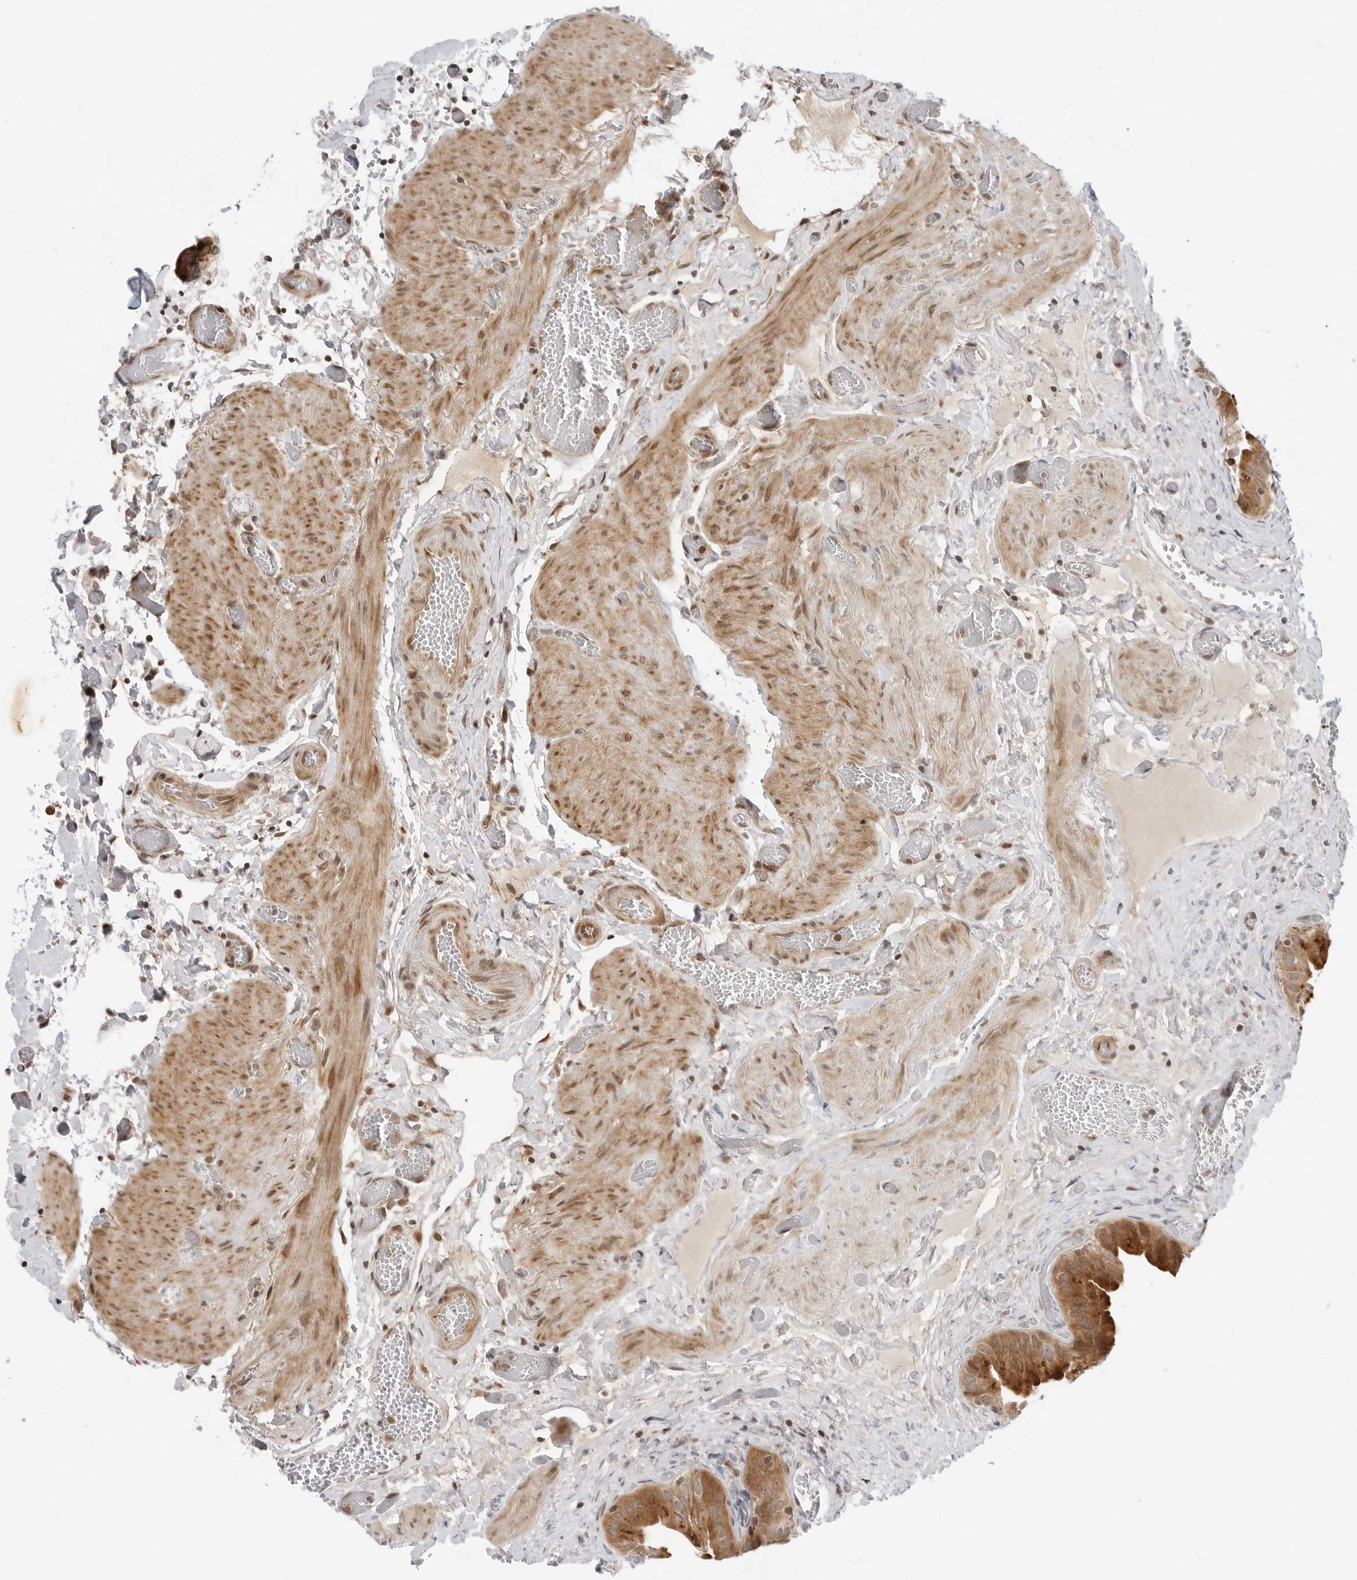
{"staining": {"intensity": "strong", "quantity": ">75%", "location": "cytoplasmic/membranous"}, "tissue": "gallbladder", "cell_type": "Glandular cells", "image_type": "normal", "snomed": [{"axis": "morphology", "description": "Normal tissue, NOS"}, {"axis": "topography", "description": "Gallbladder"}], "caption": "This image demonstrates unremarkable gallbladder stained with immunohistochemistry (IHC) to label a protein in brown. The cytoplasmic/membranous of glandular cells show strong positivity for the protein. Nuclei are counter-stained blue.", "gene": "TIPRL", "patient": {"sex": "female", "age": 64}}